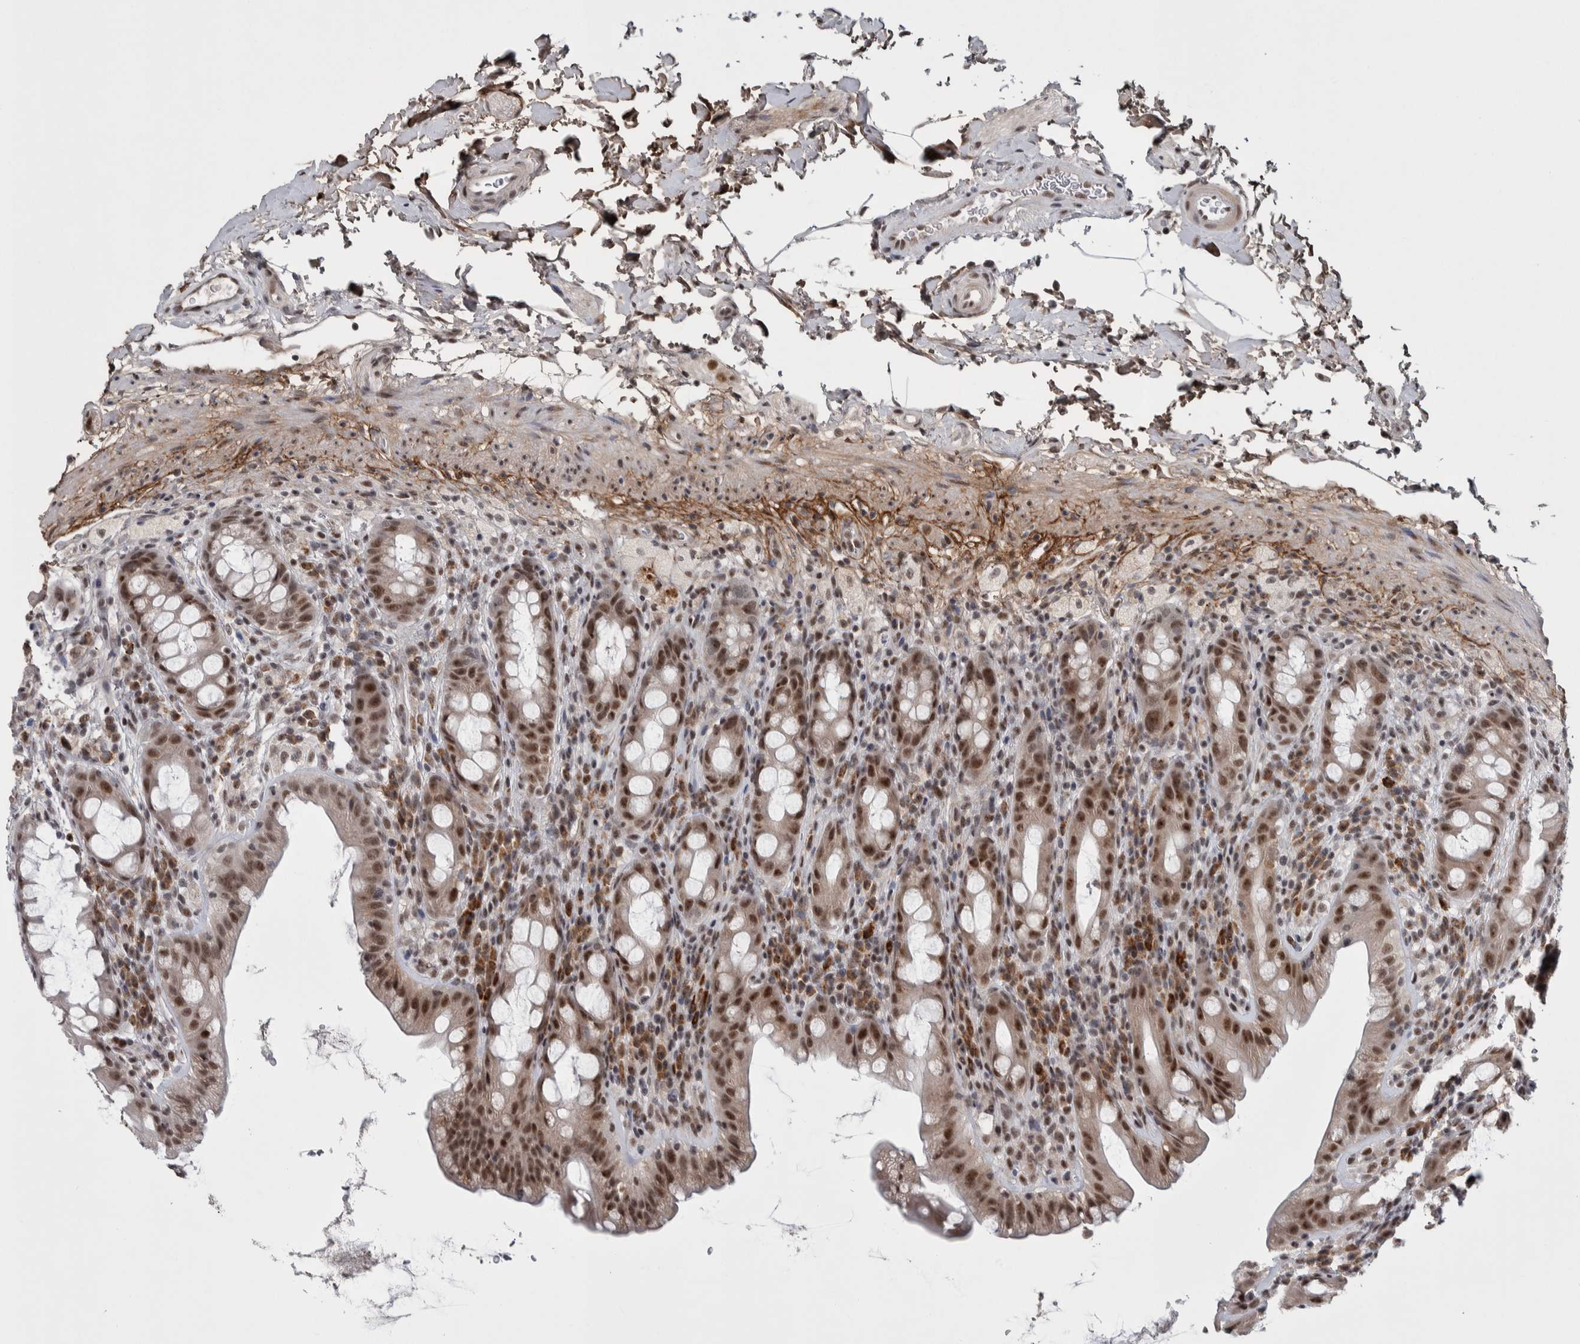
{"staining": {"intensity": "strong", "quantity": ">75%", "location": "nuclear"}, "tissue": "rectum", "cell_type": "Glandular cells", "image_type": "normal", "snomed": [{"axis": "morphology", "description": "Normal tissue, NOS"}, {"axis": "topography", "description": "Rectum"}], "caption": "Brown immunohistochemical staining in normal human rectum shows strong nuclear staining in about >75% of glandular cells. (DAB (3,3'-diaminobenzidine) IHC with brightfield microscopy, high magnification).", "gene": "ASPN", "patient": {"sex": "male", "age": 44}}